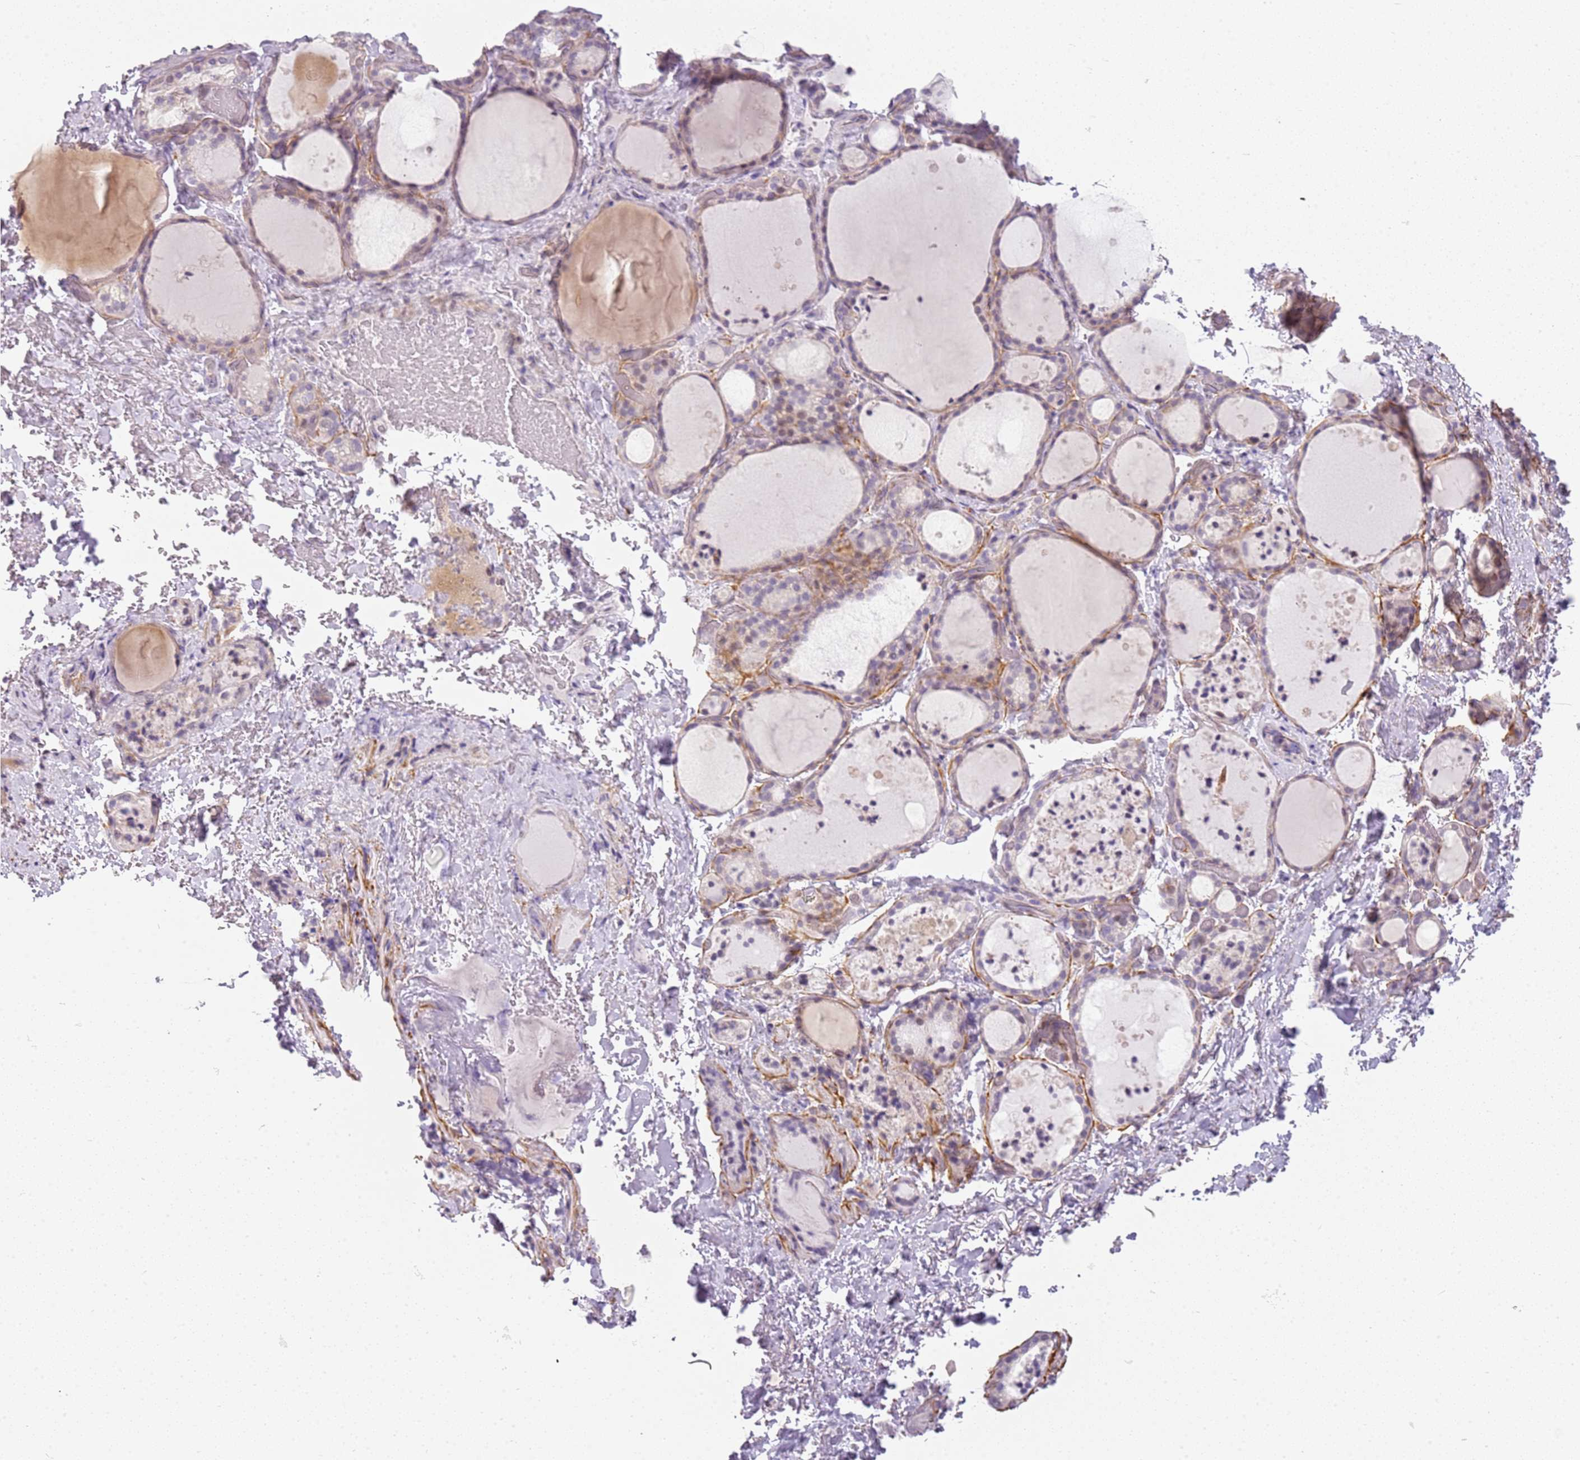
{"staining": {"intensity": "weak", "quantity": "<25%", "location": "cytoplasmic/membranous"}, "tissue": "thyroid gland", "cell_type": "Glandular cells", "image_type": "normal", "snomed": [{"axis": "morphology", "description": "Normal tissue, NOS"}, {"axis": "topography", "description": "Thyroid gland"}], "caption": "An IHC histopathology image of normal thyroid gland is shown. There is no staining in glandular cells of thyroid gland.", "gene": "DEFB116", "patient": {"sex": "female", "age": 44}}